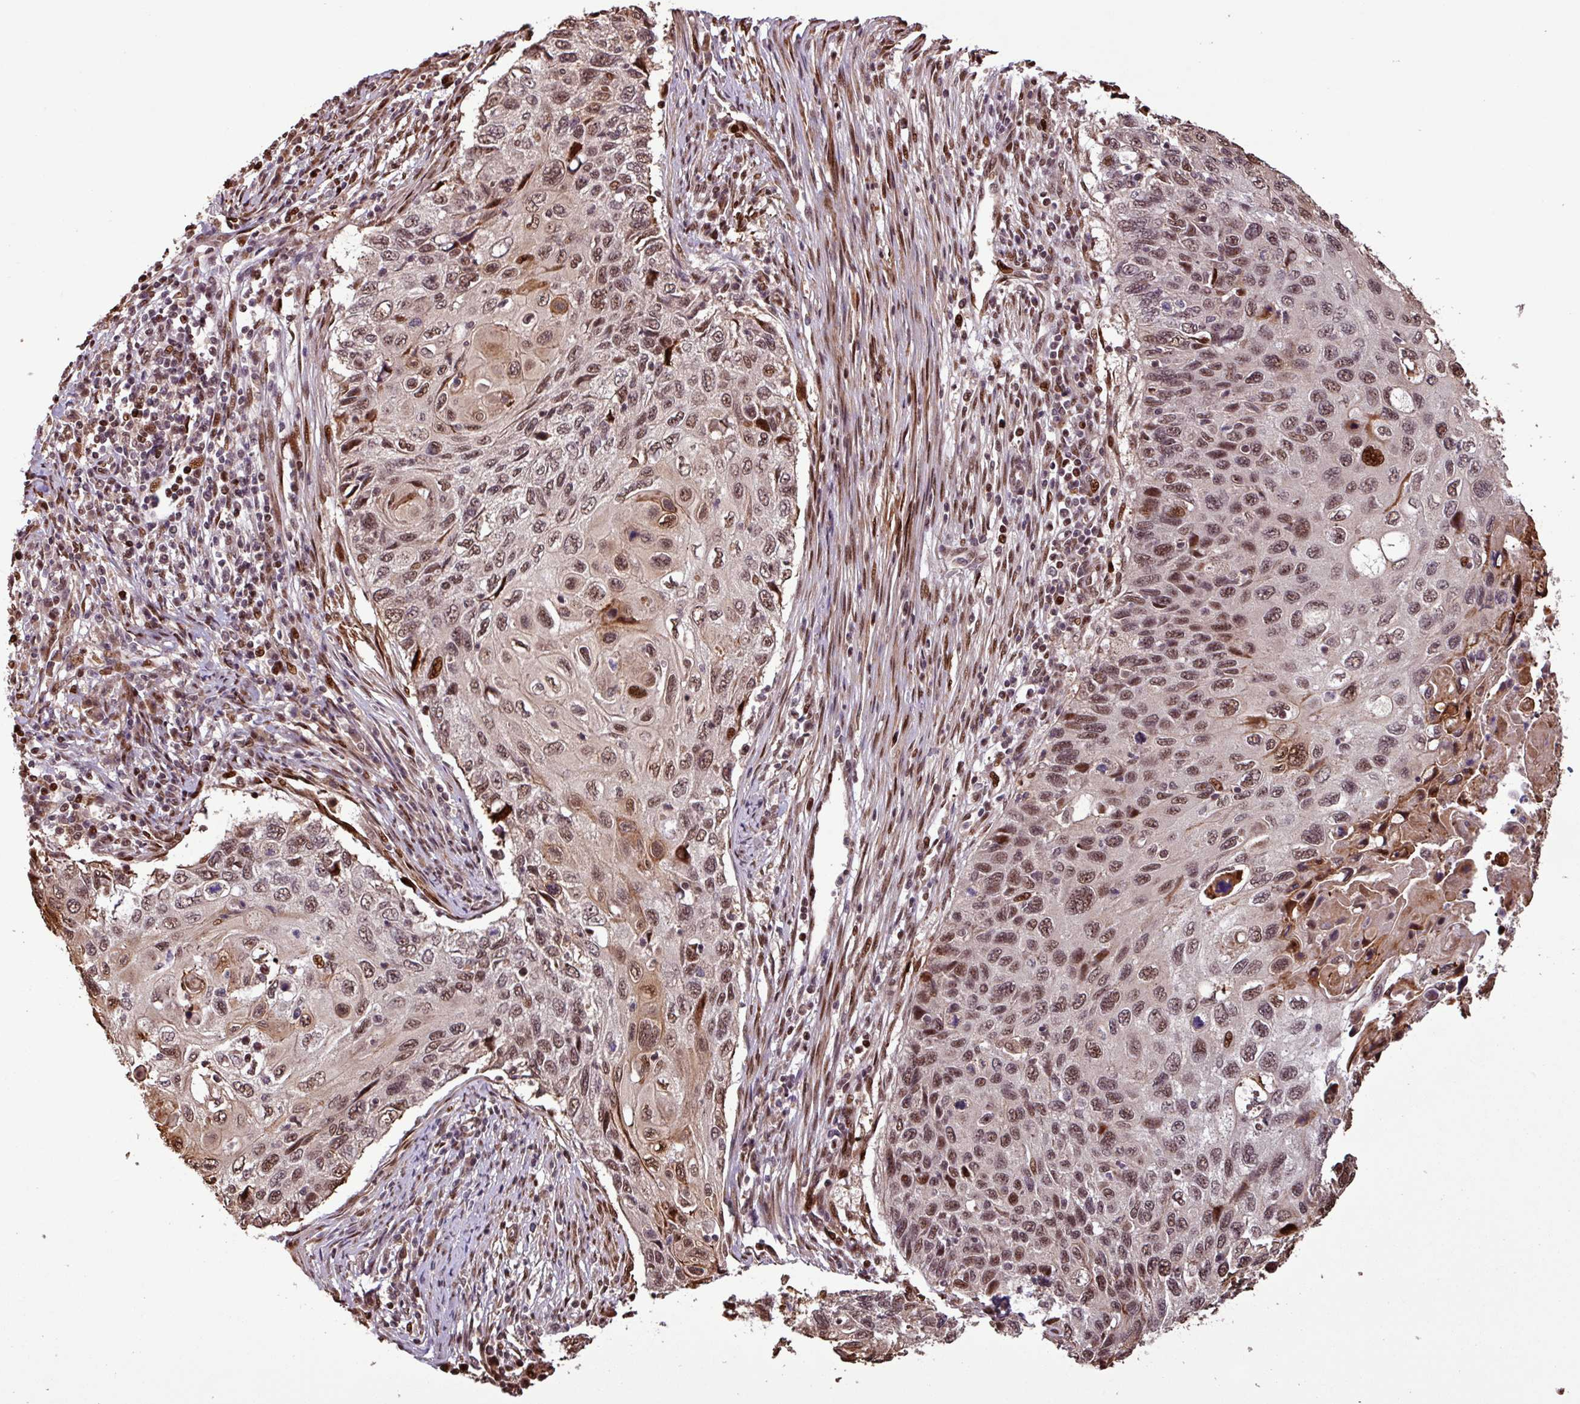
{"staining": {"intensity": "moderate", "quantity": ">75%", "location": "nuclear"}, "tissue": "cervical cancer", "cell_type": "Tumor cells", "image_type": "cancer", "snomed": [{"axis": "morphology", "description": "Squamous cell carcinoma, NOS"}, {"axis": "topography", "description": "Cervix"}], "caption": "Cervical cancer stained for a protein (brown) exhibits moderate nuclear positive expression in about >75% of tumor cells.", "gene": "SLC22A24", "patient": {"sex": "female", "age": 70}}